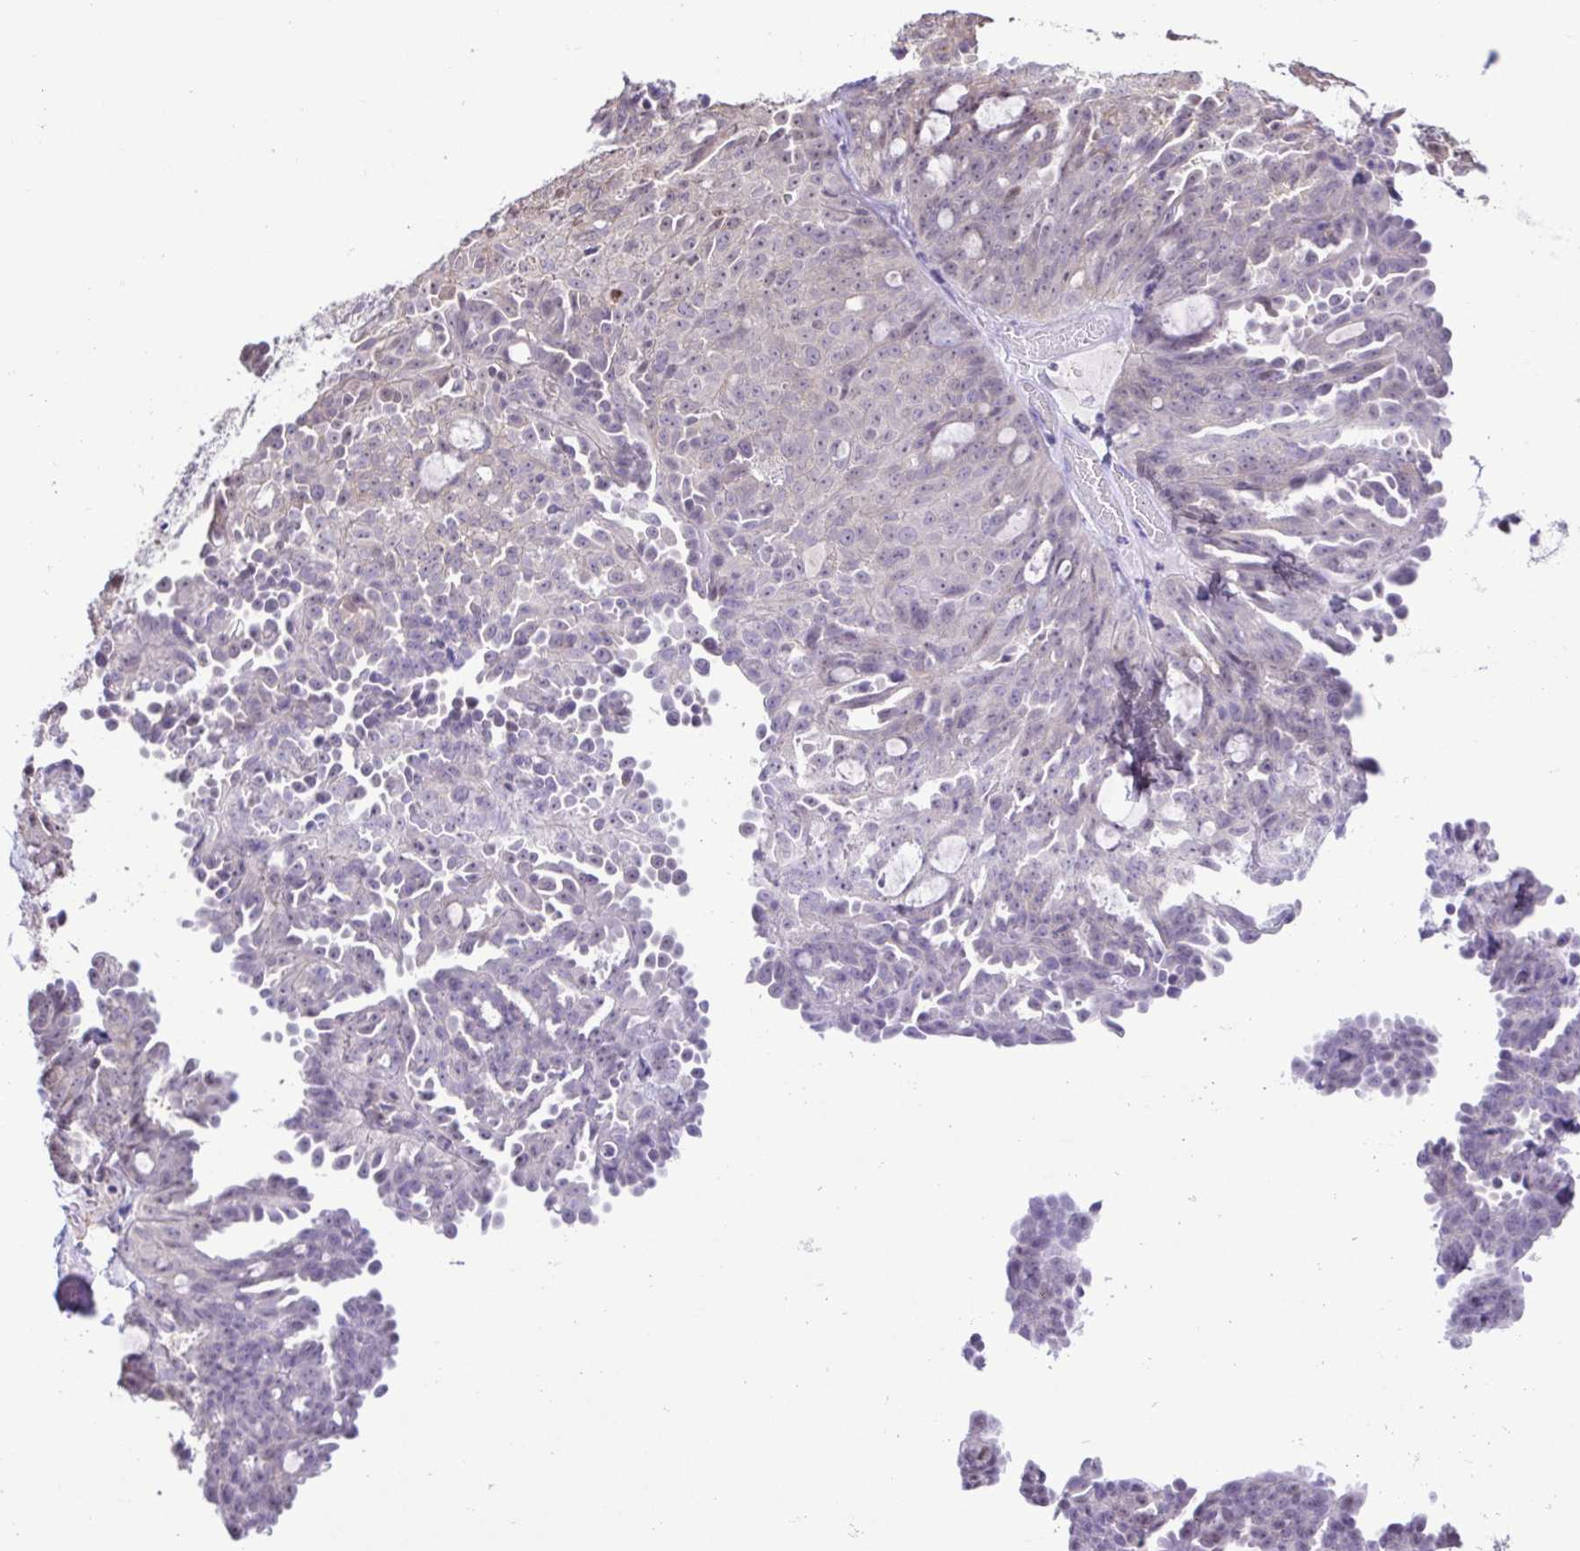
{"staining": {"intensity": "negative", "quantity": "none", "location": "none"}, "tissue": "ovarian cancer", "cell_type": "Tumor cells", "image_type": "cancer", "snomed": [{"axis": "morphology", "description": "Cystadenocarcinoma, serous, NOS"}, {"axis": "topography", "description": "Ovary"}], "caption": "High power microscopy histopathology image of an immunohistochemistry (IHC) histopathology image of serous cystadenocarcinoma (ovarian), revealing no significant expression in tumor cells.", "gene": "CYP17A1", "patient": {"sex": "female", "age": 71}}